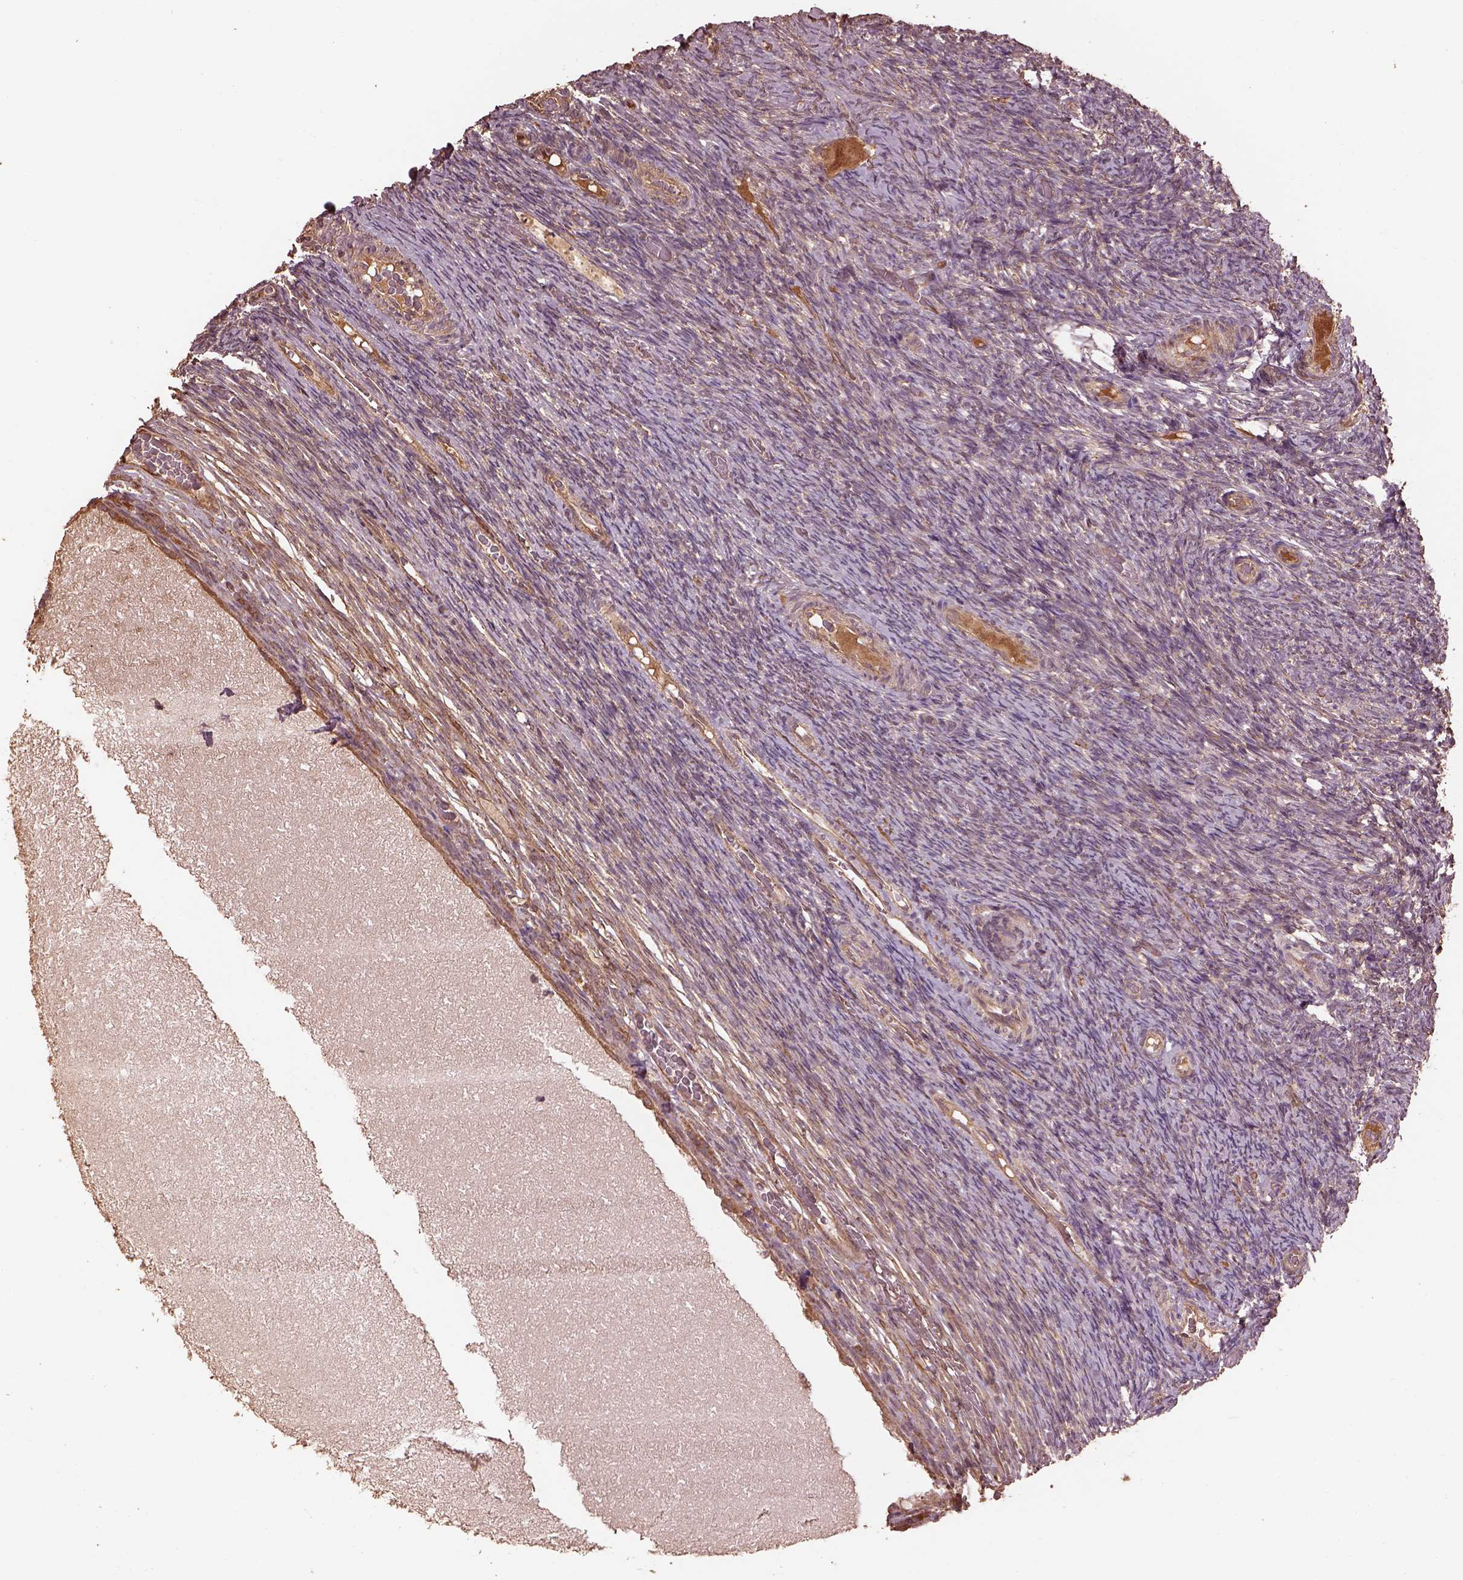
{"staining": {"intensity": "negative", "quantity": "none", "location": "none"}, "tissue": "ovary", "cell_type": "Ovarian stroma cells", "image_type": "normal", "snomed": [{"axis": "morphology", "description": "Normal tissue, NOS"}, {"axis": "topography", "description": "Ovary"}], "caption": "This is an IHC photomicrograph of normal ovary. There is no positivity in ovarian stroma cells.", "gene": "METTL4", "patient": {"sex": "female", "age": 34}}